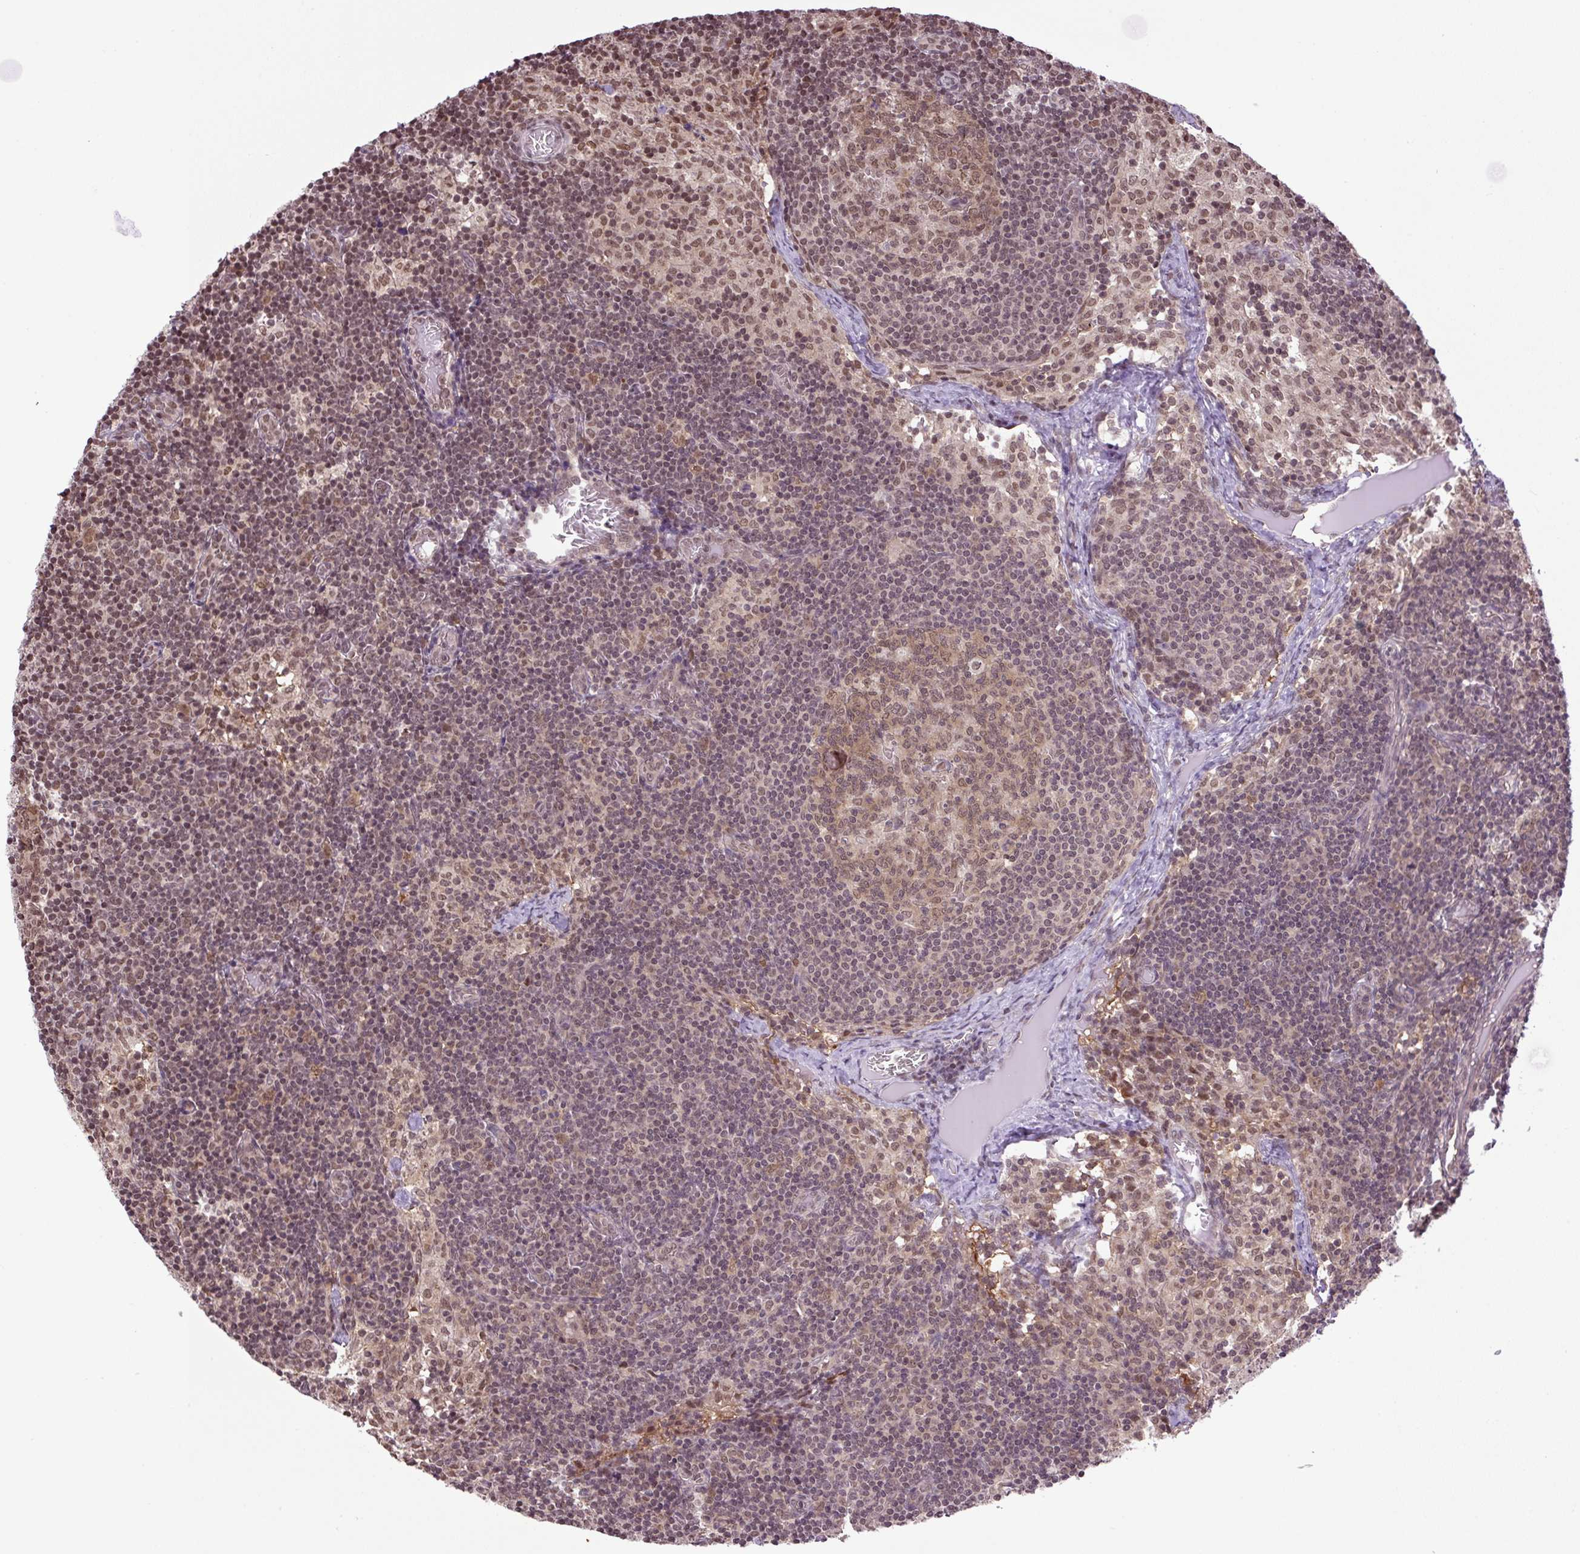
{"staining": {"intensity": "moderate", "quantity": ">75%", "location": "cytoplasmic/membranous,nuclear"}, "tissue": "lymph node", "cell_type": "Germinal center cells", "image_type": "normal", "snomed": [{"axis": "morphology", "description": "Normal tissue, NOS"}, {"axis": "topography", "description": "Lymph node"}], "caption": "About >75% of germinal center cells in normal lymph node demonstrate moderate cytoplasmic/membranous,nuclear protein positivity as visualized by brown immunohistochemical staining.", "gene": "SGTA", "patient": {"sex": "female", "age": 31}}